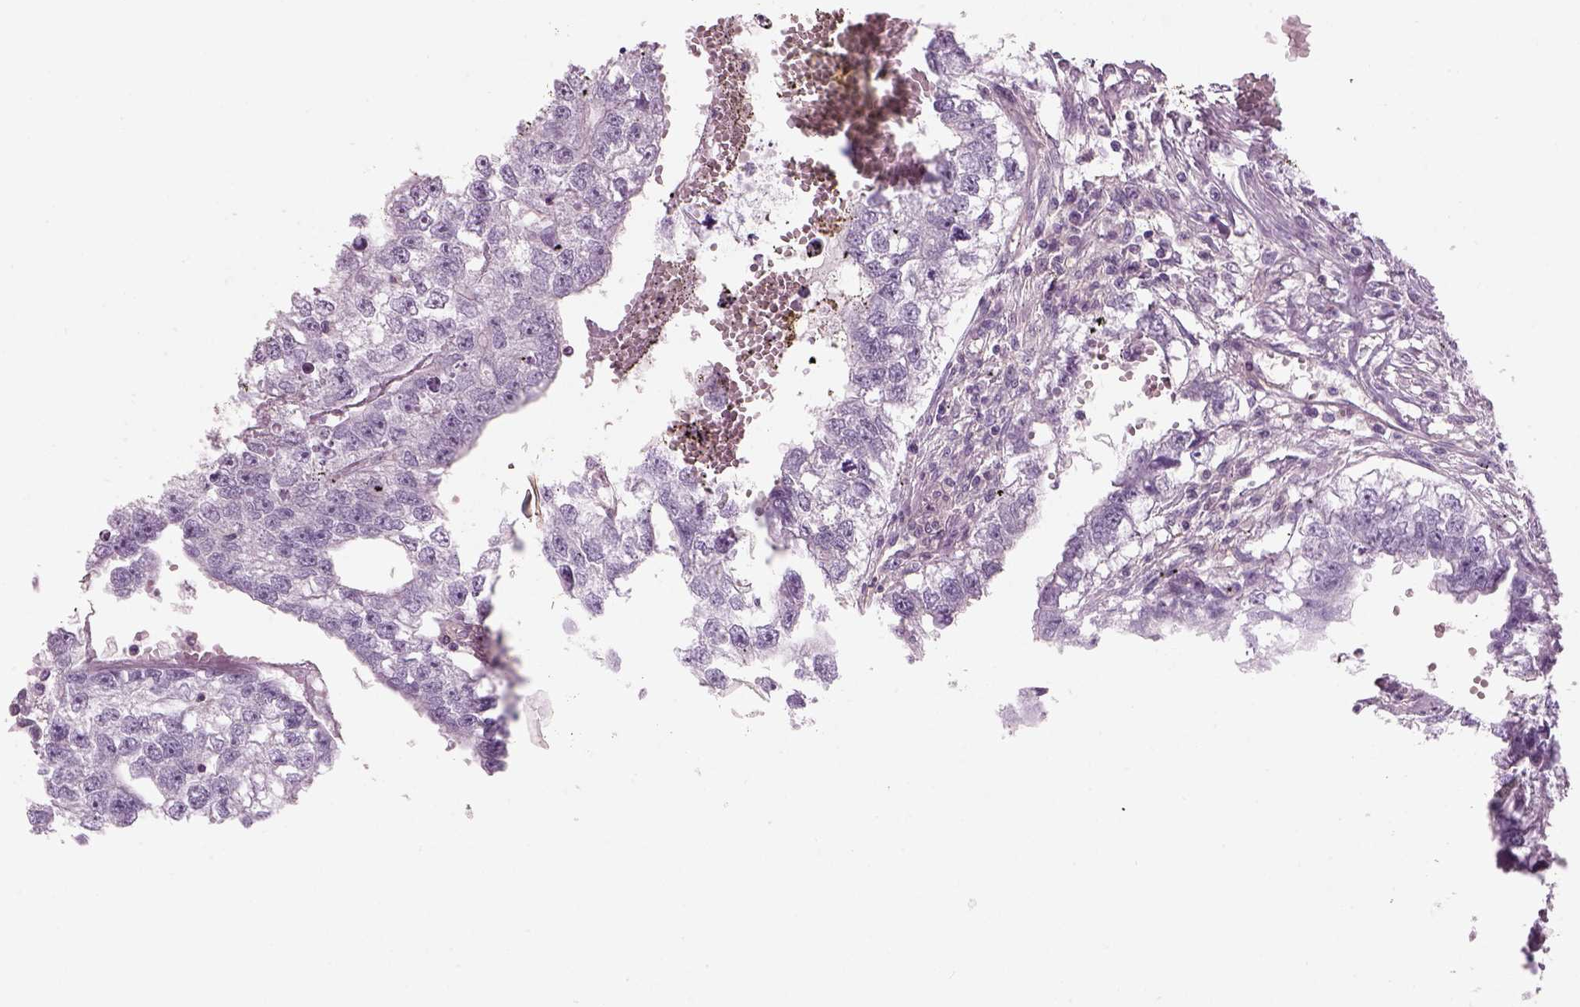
{"staining": {"intensity": "negative", "quantity": "none", "location": "none"}, "tissue": "testis cancer", "cell_type": "Tumor cells", "image_type": "cancer", "snomed": [{"axis": "morphology", "description": "Carcinoma, Embryonal, NOS"}, {"axis": "morphology", "description": "Teratoma, malignant, NOS"}, {"axis": "topography", "description": "Testis"}], "caption": "IHC of testis cancer displays no staining in tumor cells.", "gene": "SLC1A7", "patient": {"sex": "male", "age": 44}}